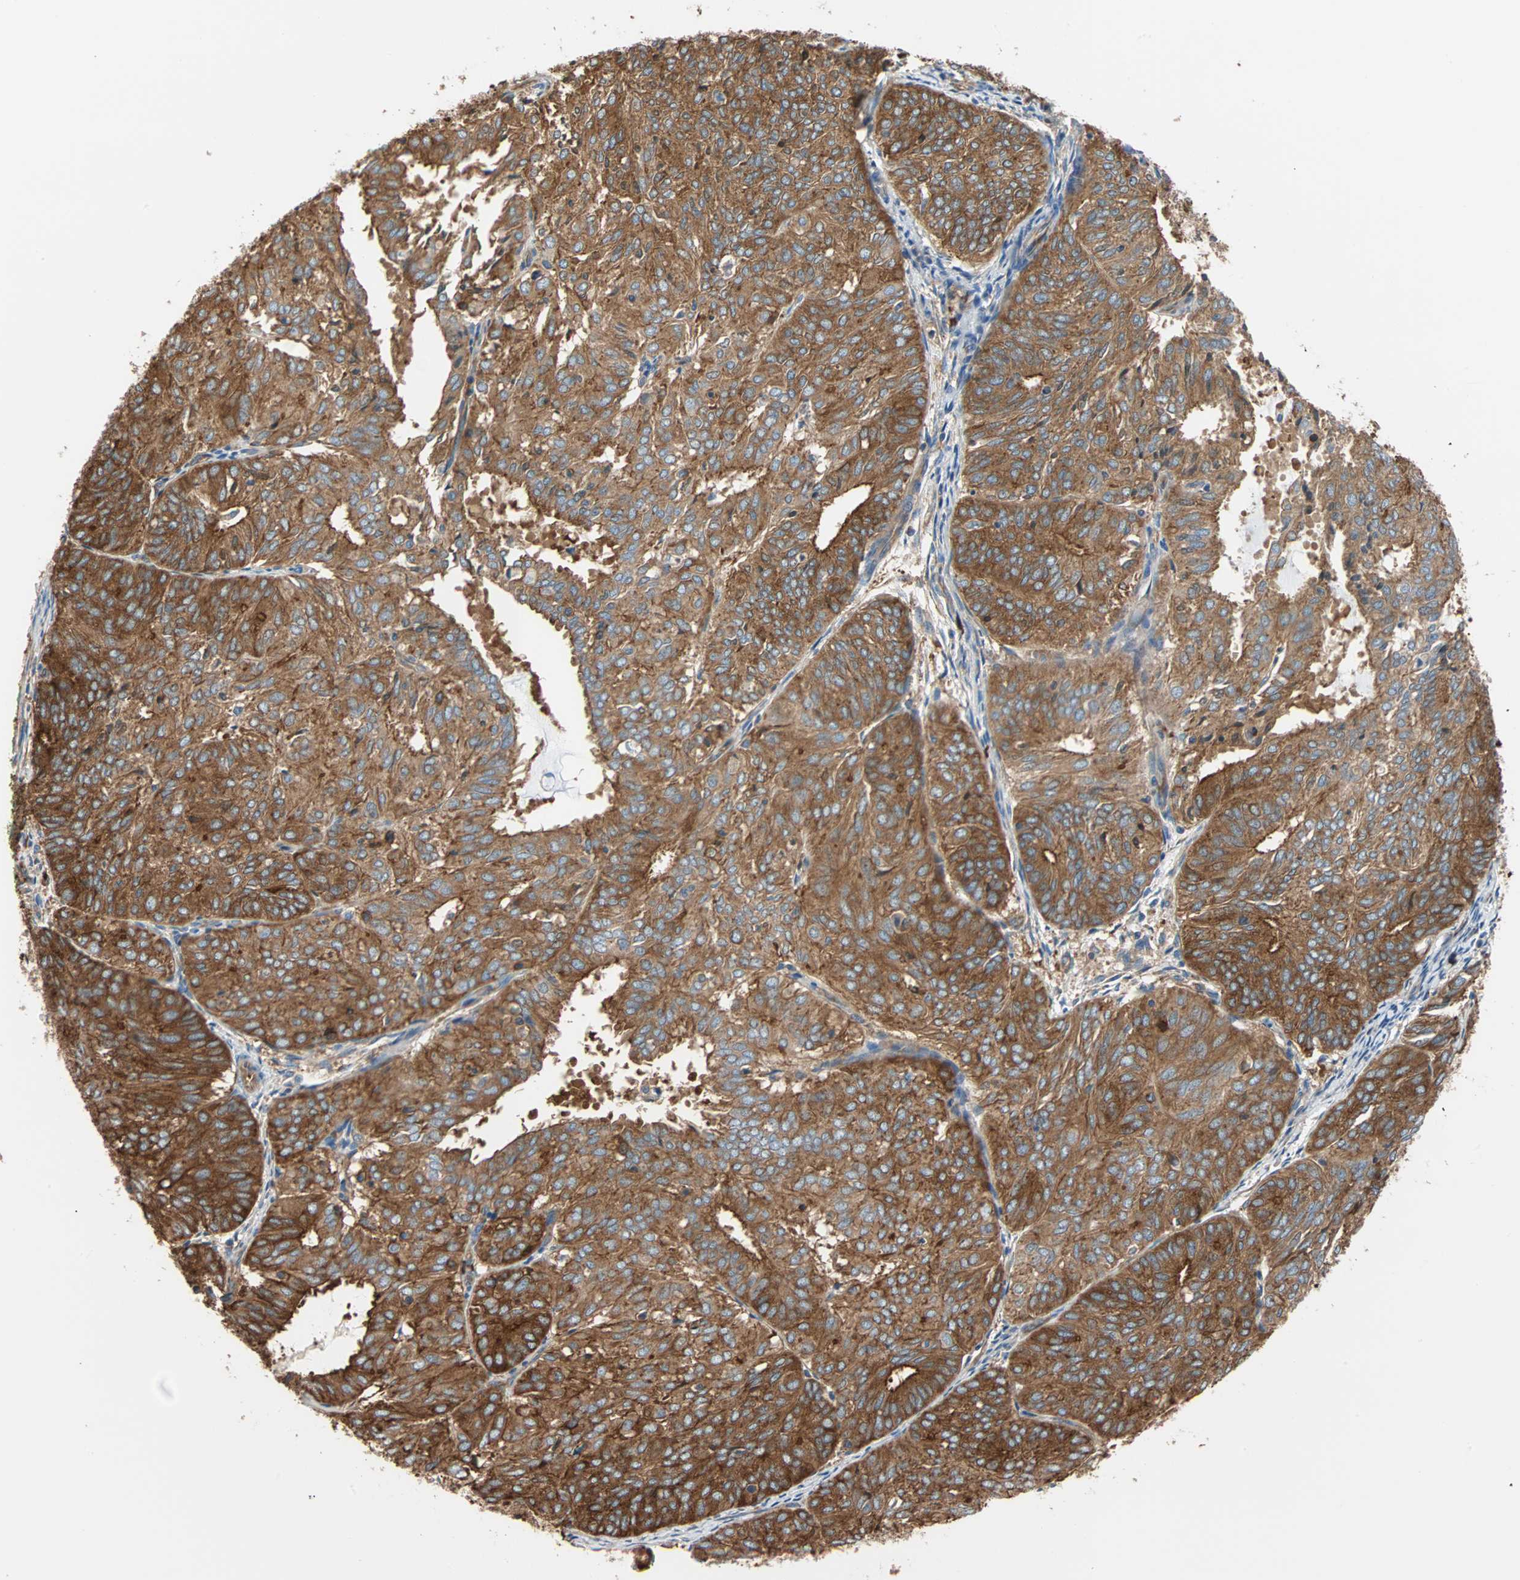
{"staining": {"intensity": "strong", "quantity": ">75%", "location": "cytoplasmic/membranous"}, "tissue": "endometrial cancer", "cell_type": "Tumor cells", "image_type": "cancer", "snomed": [{"axis": "morphology", "description": "Adenocarcinoma, NOS"}, {"axis": "topography", "description": "Uterus"}], "caption": "A brown stain highlights strong cytoplasmic/membranous expression of a protein in endometrial adenocarcinoma tumor cells.", "gene": "EEF2", "patient": {"sex": "female", "age": 60}}